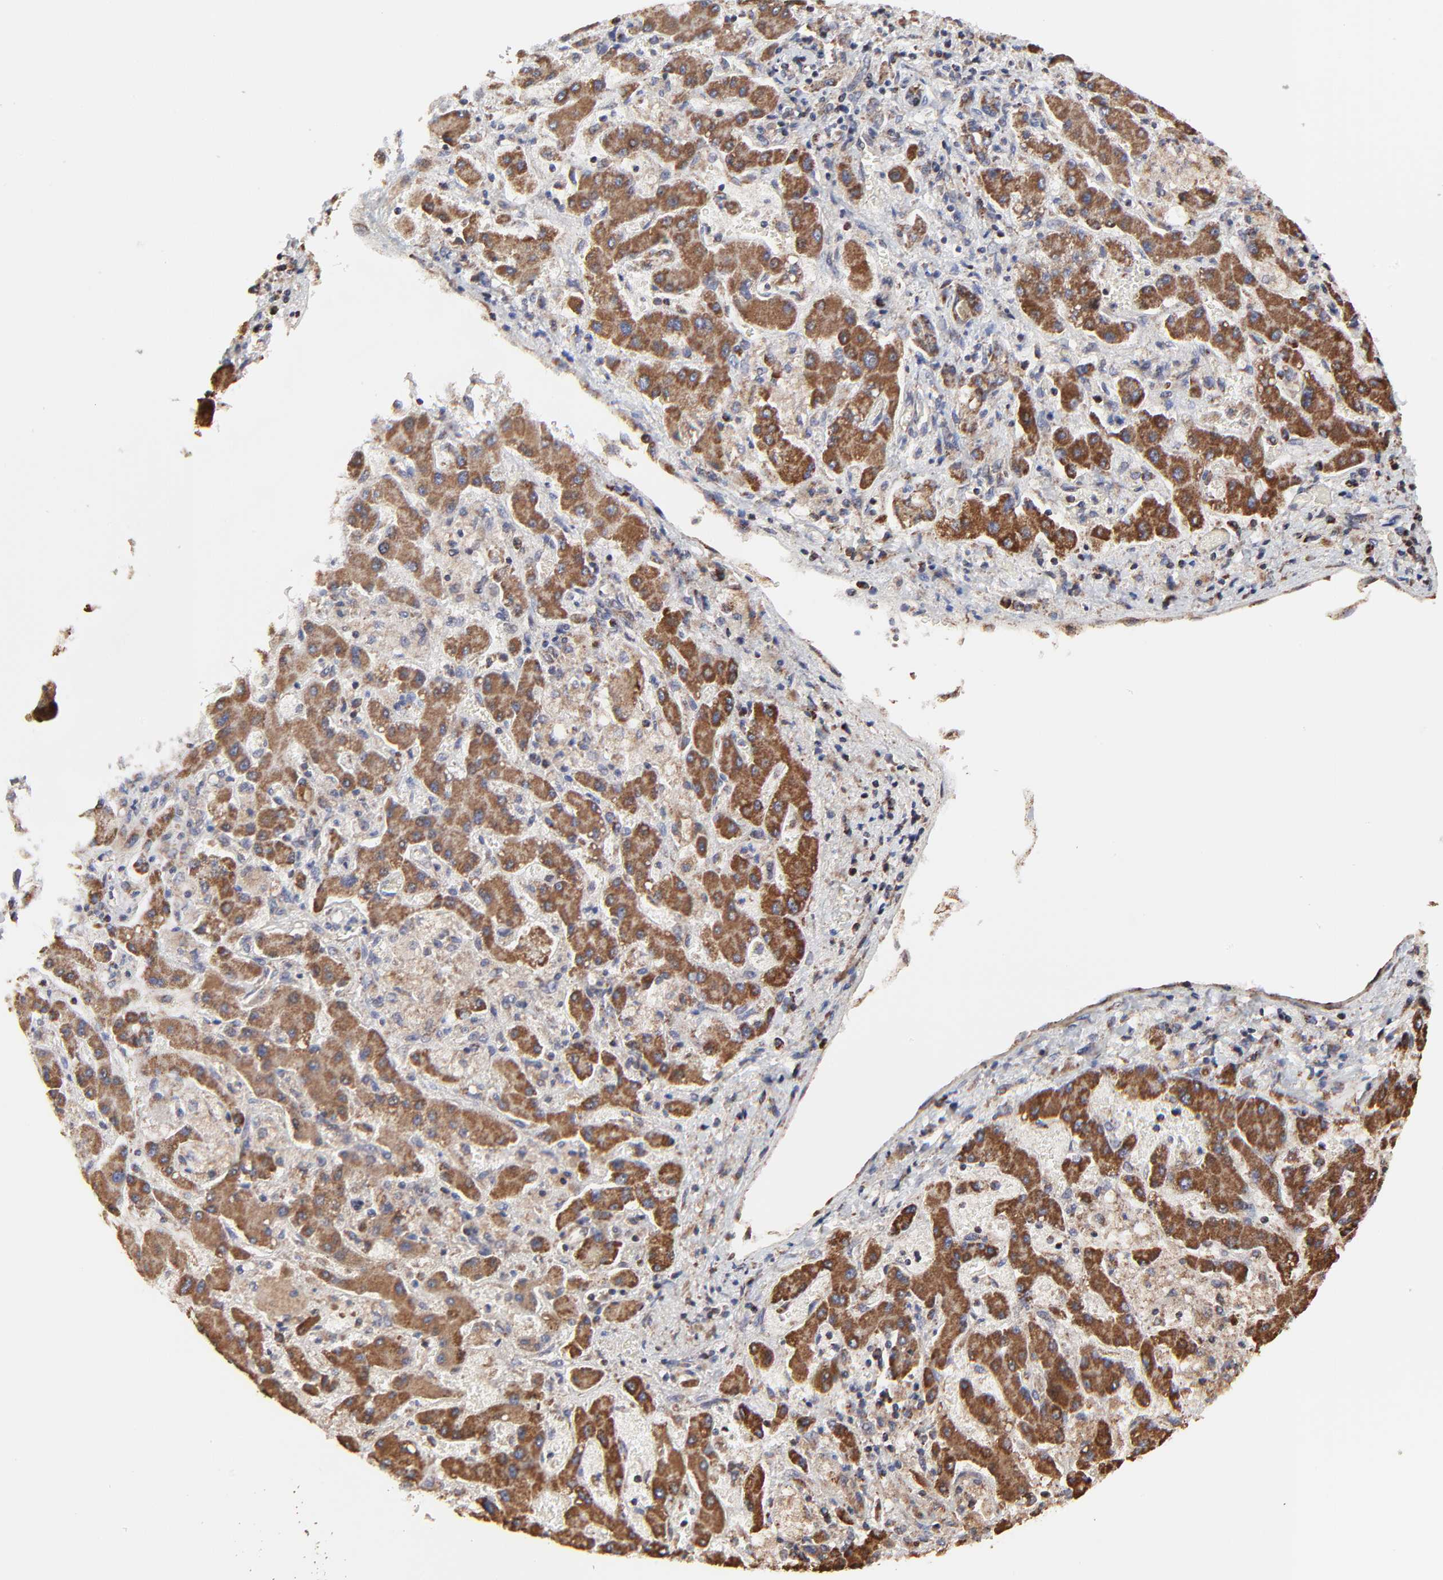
{"staining": {"intensity": "strong", "quantity": ">75%", "location": "cytoplasmic/membranous"}, "tissue": "liver cancer", "cell_type": "Tumor cells", "image_type": "cancer", "snomed": [{"axis": "morphology", "description": "Cholangiocarcinoma"}, {"axis": "topography", "description": "Liver"}], "caption": "Tumor cells exhibit high levels of strong cytoplasmic/membranous expression in about >75% of cells in liver cancer.", "gene": "ZNF550", "patient": {"sex": "male", "age": 50}}